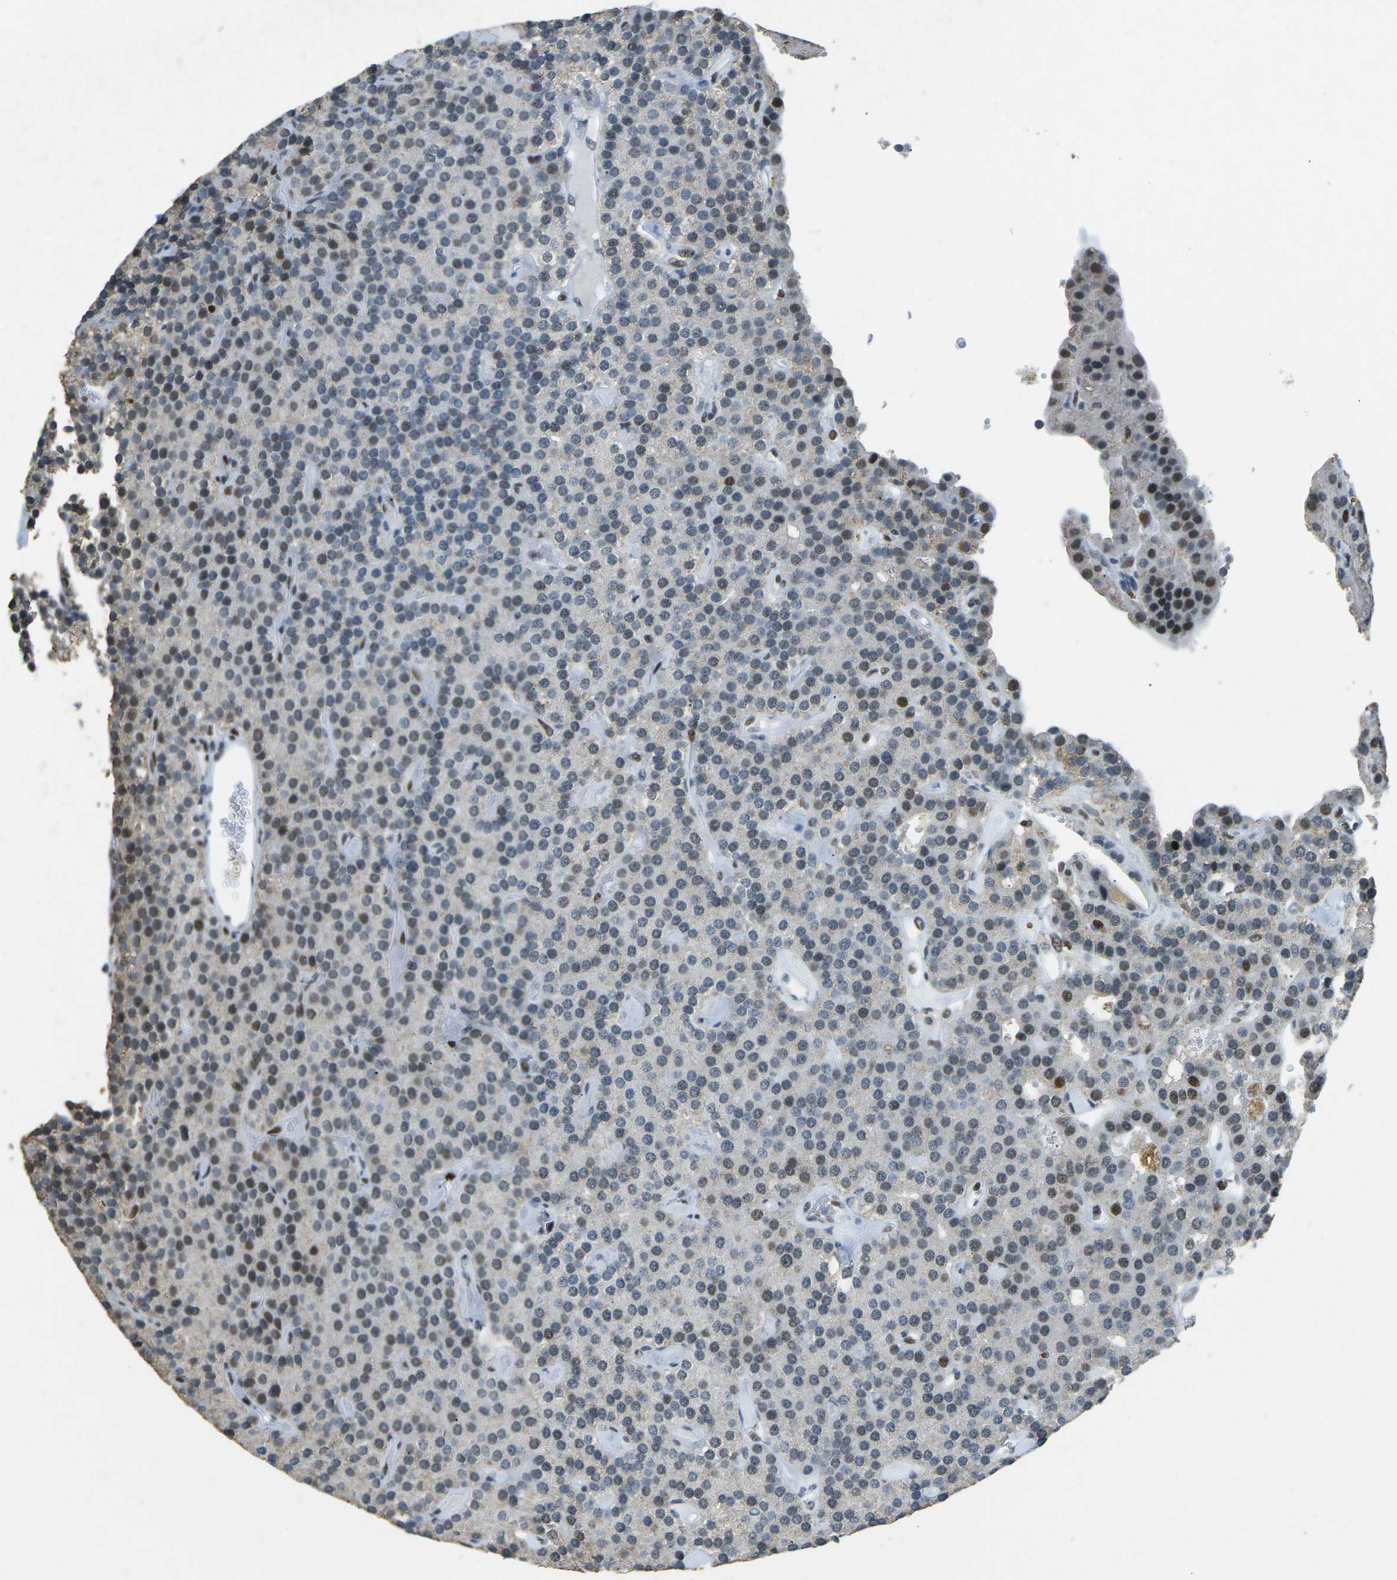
{"staining": {"intensity": "moderate", "quantity": "25%-75%", "location": "cytoplasmic/membranous,nuclear"}, "tissue": "parathyroid gland", "cell_type": "Glandular cells", "image_type": "normal", "snomed": [{"axis": "morphology", "description": "Normal tissue, NOS"}, {"axis": "morphology", "description": "Adenoma, NOS"}, {"axis": "topography", "description": "Parathyroid gland"}], "caption": "Glandular cells demonstrate medium levels of moderate cytoplasmic/membranous,nuclear expression in about 25%-75% of cells in benign human parathyroid gland. Using DAB (brown) and hematoxylin (blue) stains, captured at high magnification using brightfield microscopy.", "gene": "RB1", "patient": {"sex": "female", "age": 86}}